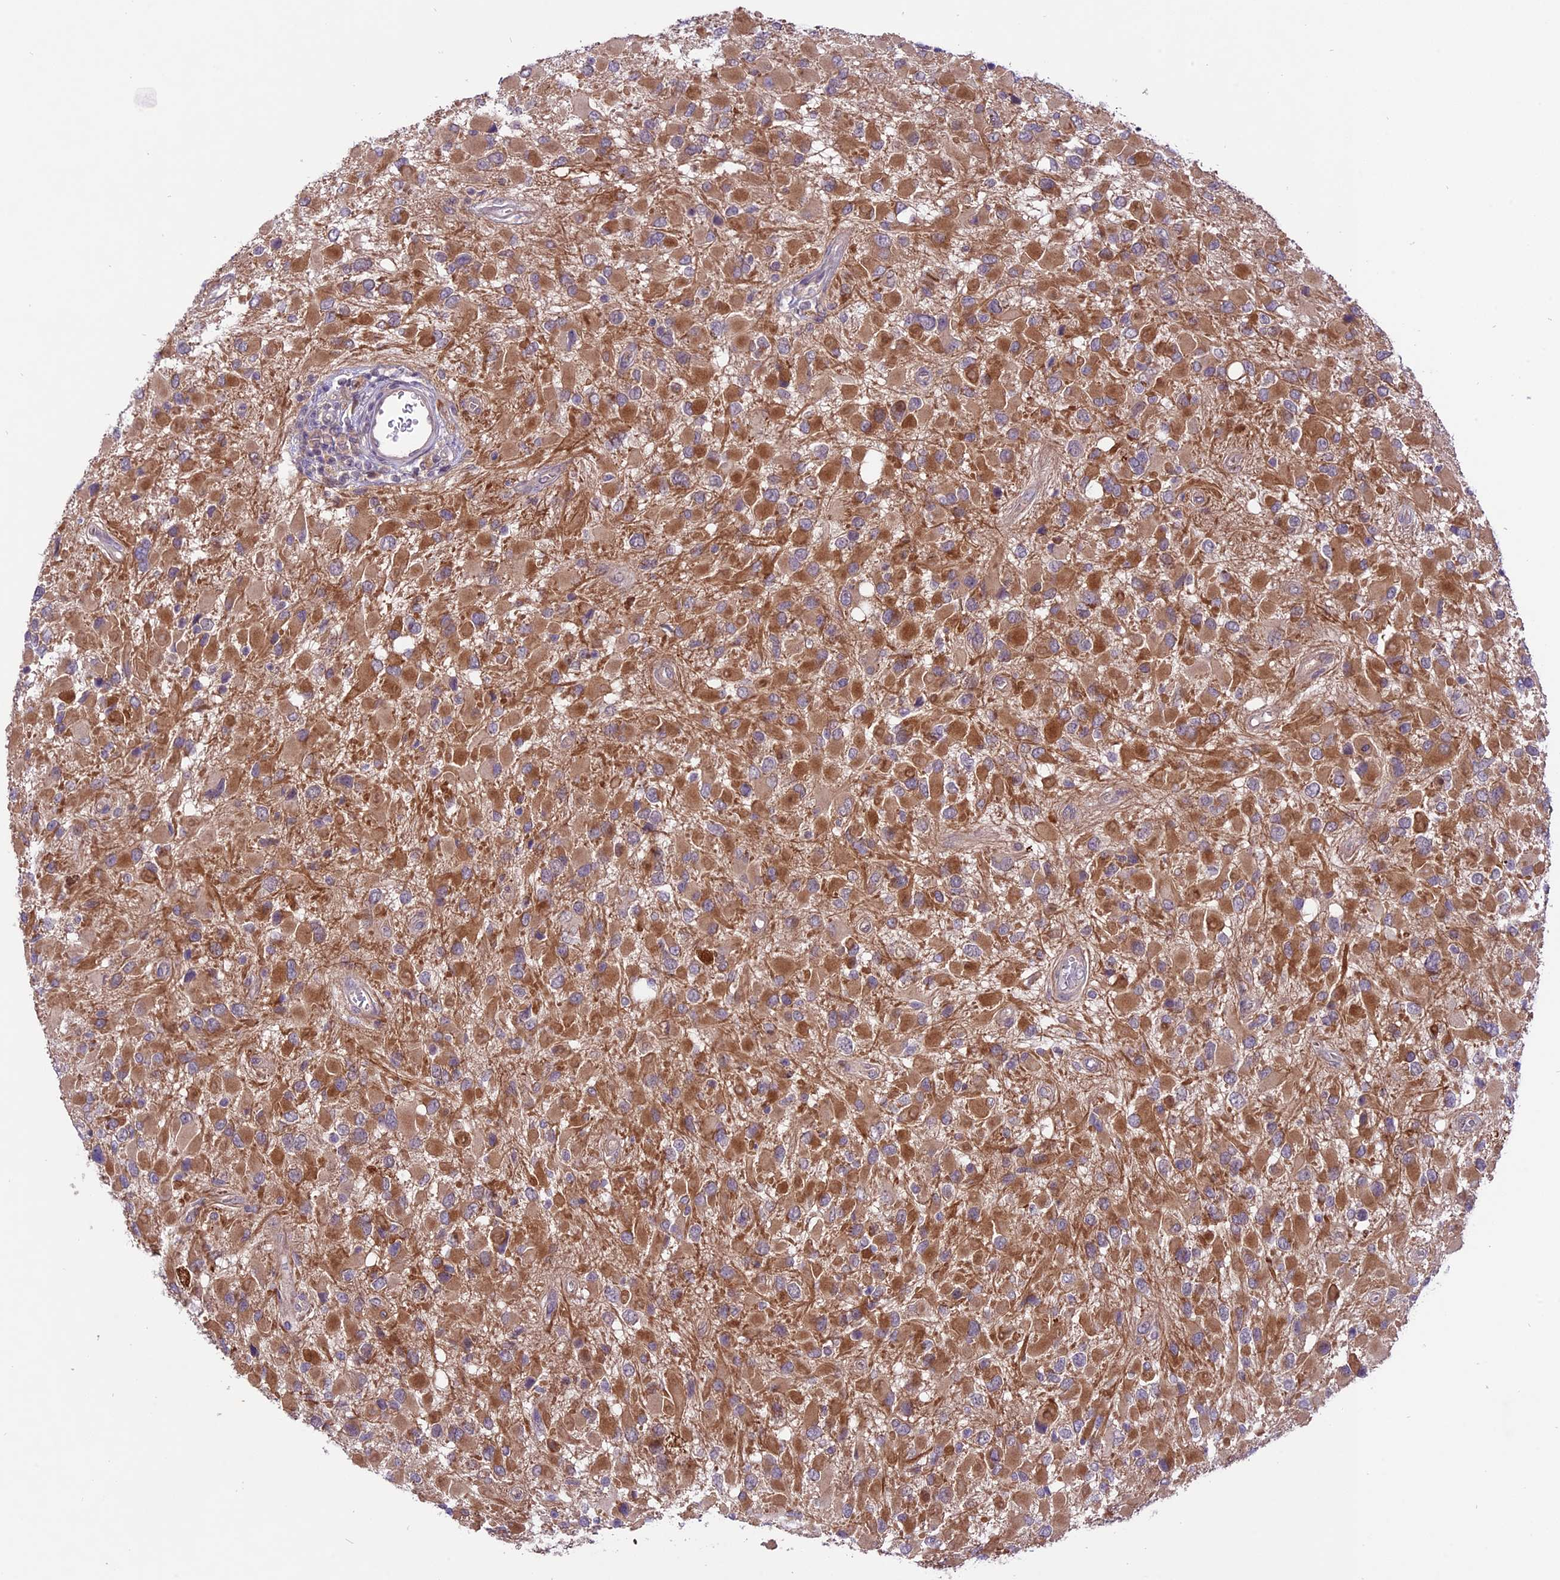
{"staining": {"intensity": "moderate", "quantity": ">75%", "location": "cytoplasmic/membranous"}, "tissue": "glioma", "cell_type": "Tumor cells", "image_type": "cancer", "snomed": [{"axis": "morphology", "description": "Glioma, malignant, High grade"}, {"axis": "topography", "description": "Brain"}], "caption": "Protein staining exhibits moderate cytoplasmic/membranous positivity in about >75% of tumor cells in glioma.", "gene": "SPRED1", "patient": {"sex": "male", "age": 53}}